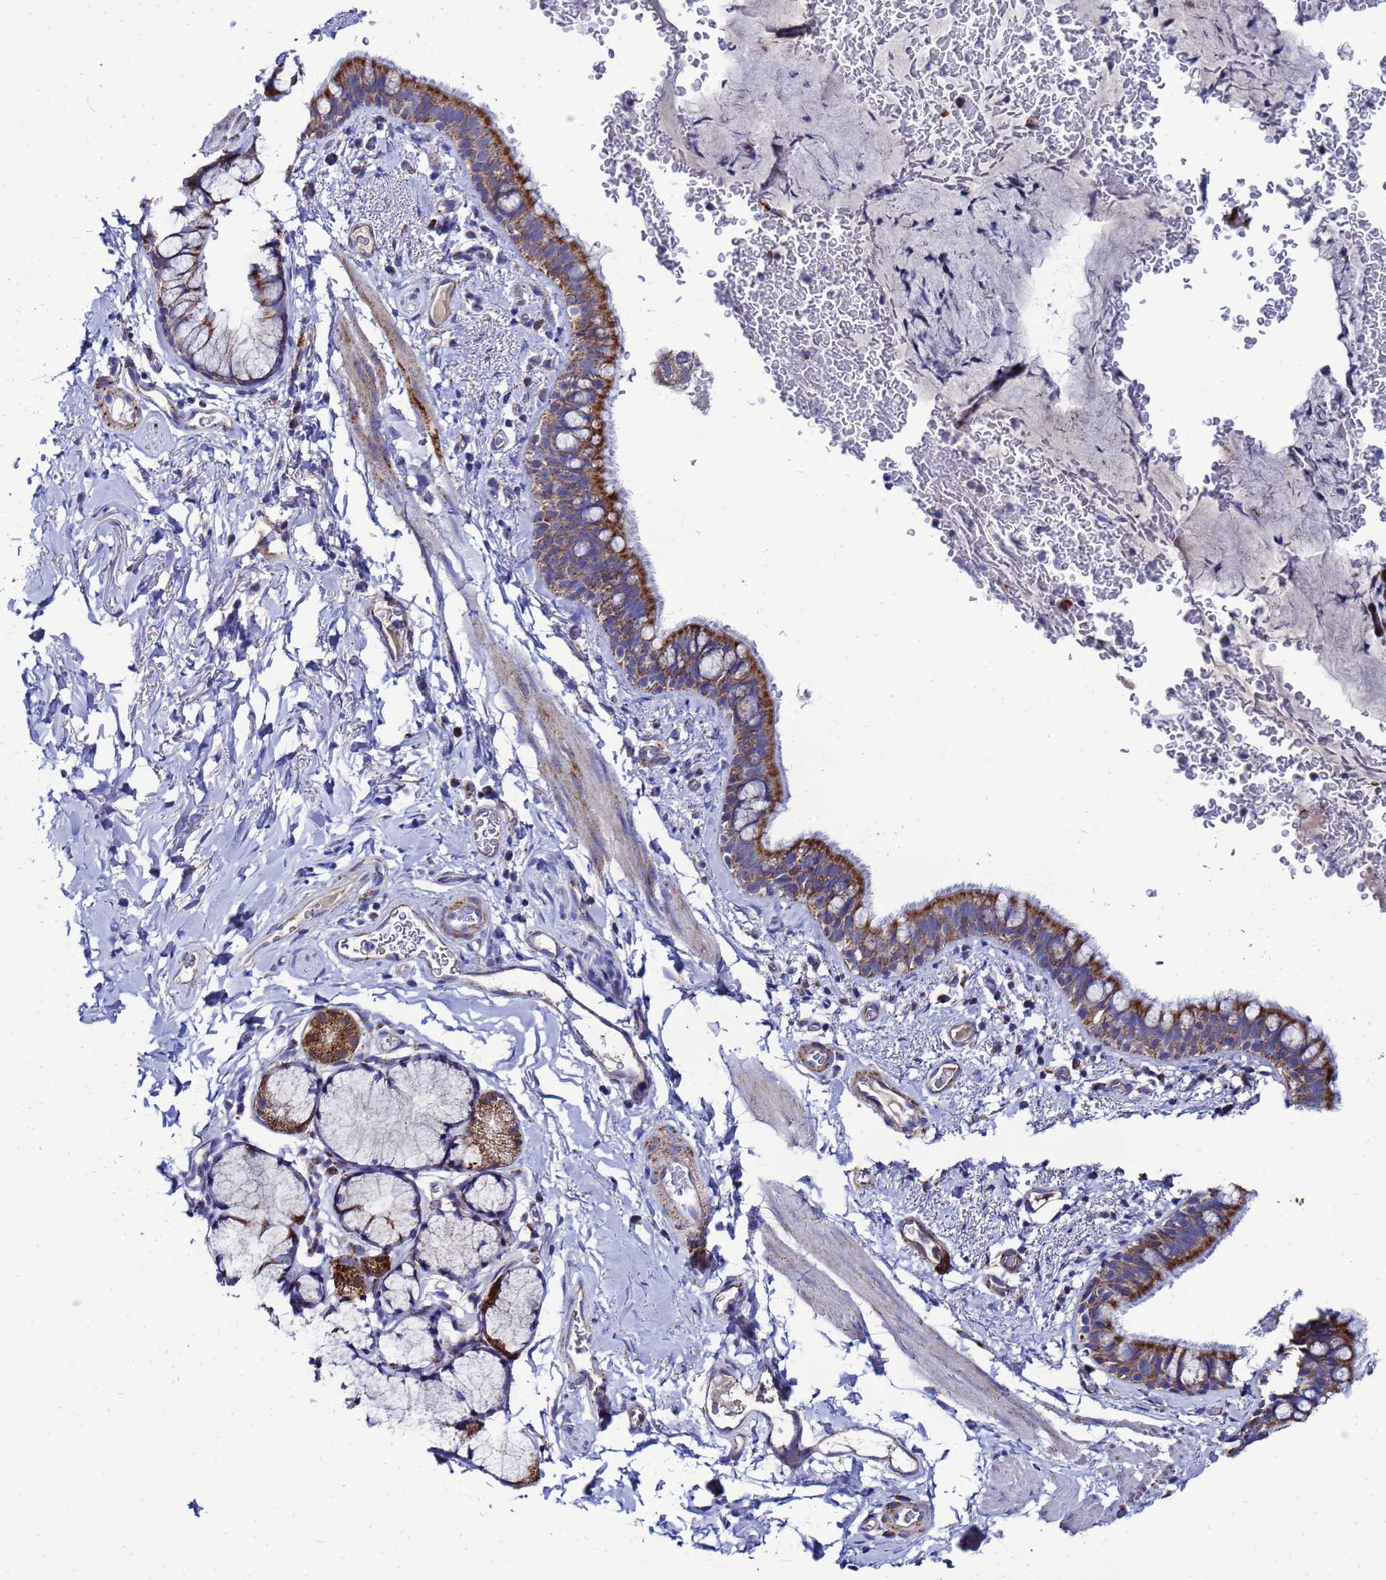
{"staining": {"intensity": "moderate", "quantity": "25%-75%", "location": "cytoplasmic/membranous"}, "tissue": "bronchus", "cell_type": "Respiratory epithelial cells", "image_type": "normal", "snomed": [{"axis": "morphology", "description": "Normal tissue, NOS"}, {"axis": "topography", "description": "Cartilage tissue"}, {"axis": "topography", "description": "Bronchus"}], "caption": "Normal bronchus was stained to show a protein in brown. There is medium levels of moderate cytoplasmic/membranous expression in about 25%-75% of respiratory epithelial cells. (Stains: DAB in brown, nuclei in blue, Microscopy: brightfield microscopy at high magnification).", "gene": "FAHD2A", "patient": {"sex": "female", "age": 36}}